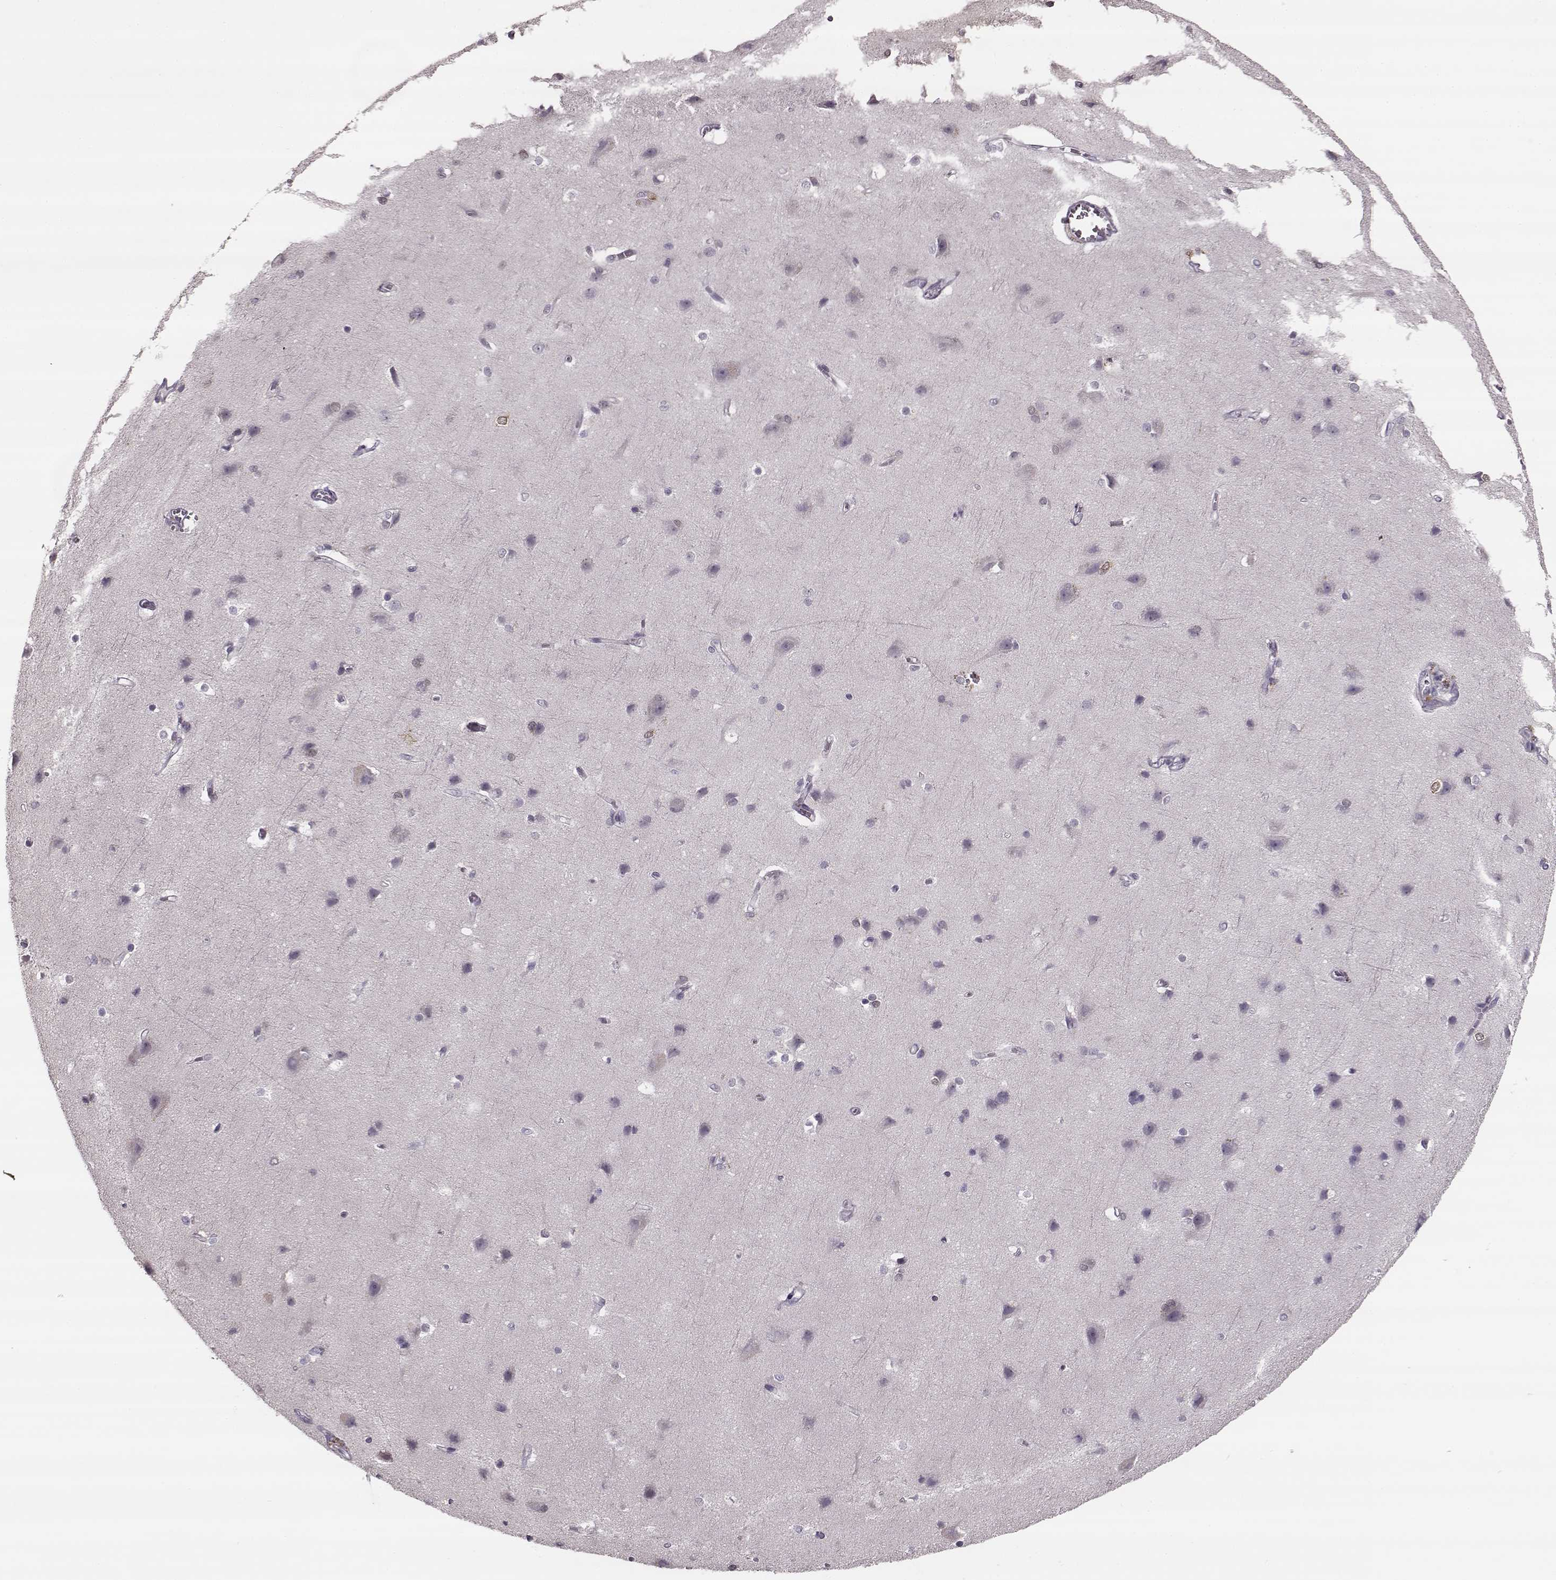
{"staining": {"intensity": "negative", "quantity": "none", "location": "none"}, "tissue": "cerebral cortex", "cell_type": "Endothelial cells", "image_type": "normal", "snomed": [{"axis": "morphology", "description": "Normal tissue, NOS"}, {"axis": "topography", "description": "Cerebral cortex"}], "caption": "Image shows no significant protein staining in endothelial cells of normal cerebral cortex. Nuclei are stained in blue.", "gene": "MAP6D1", "patient": {"sex": "male", "age": 37}}